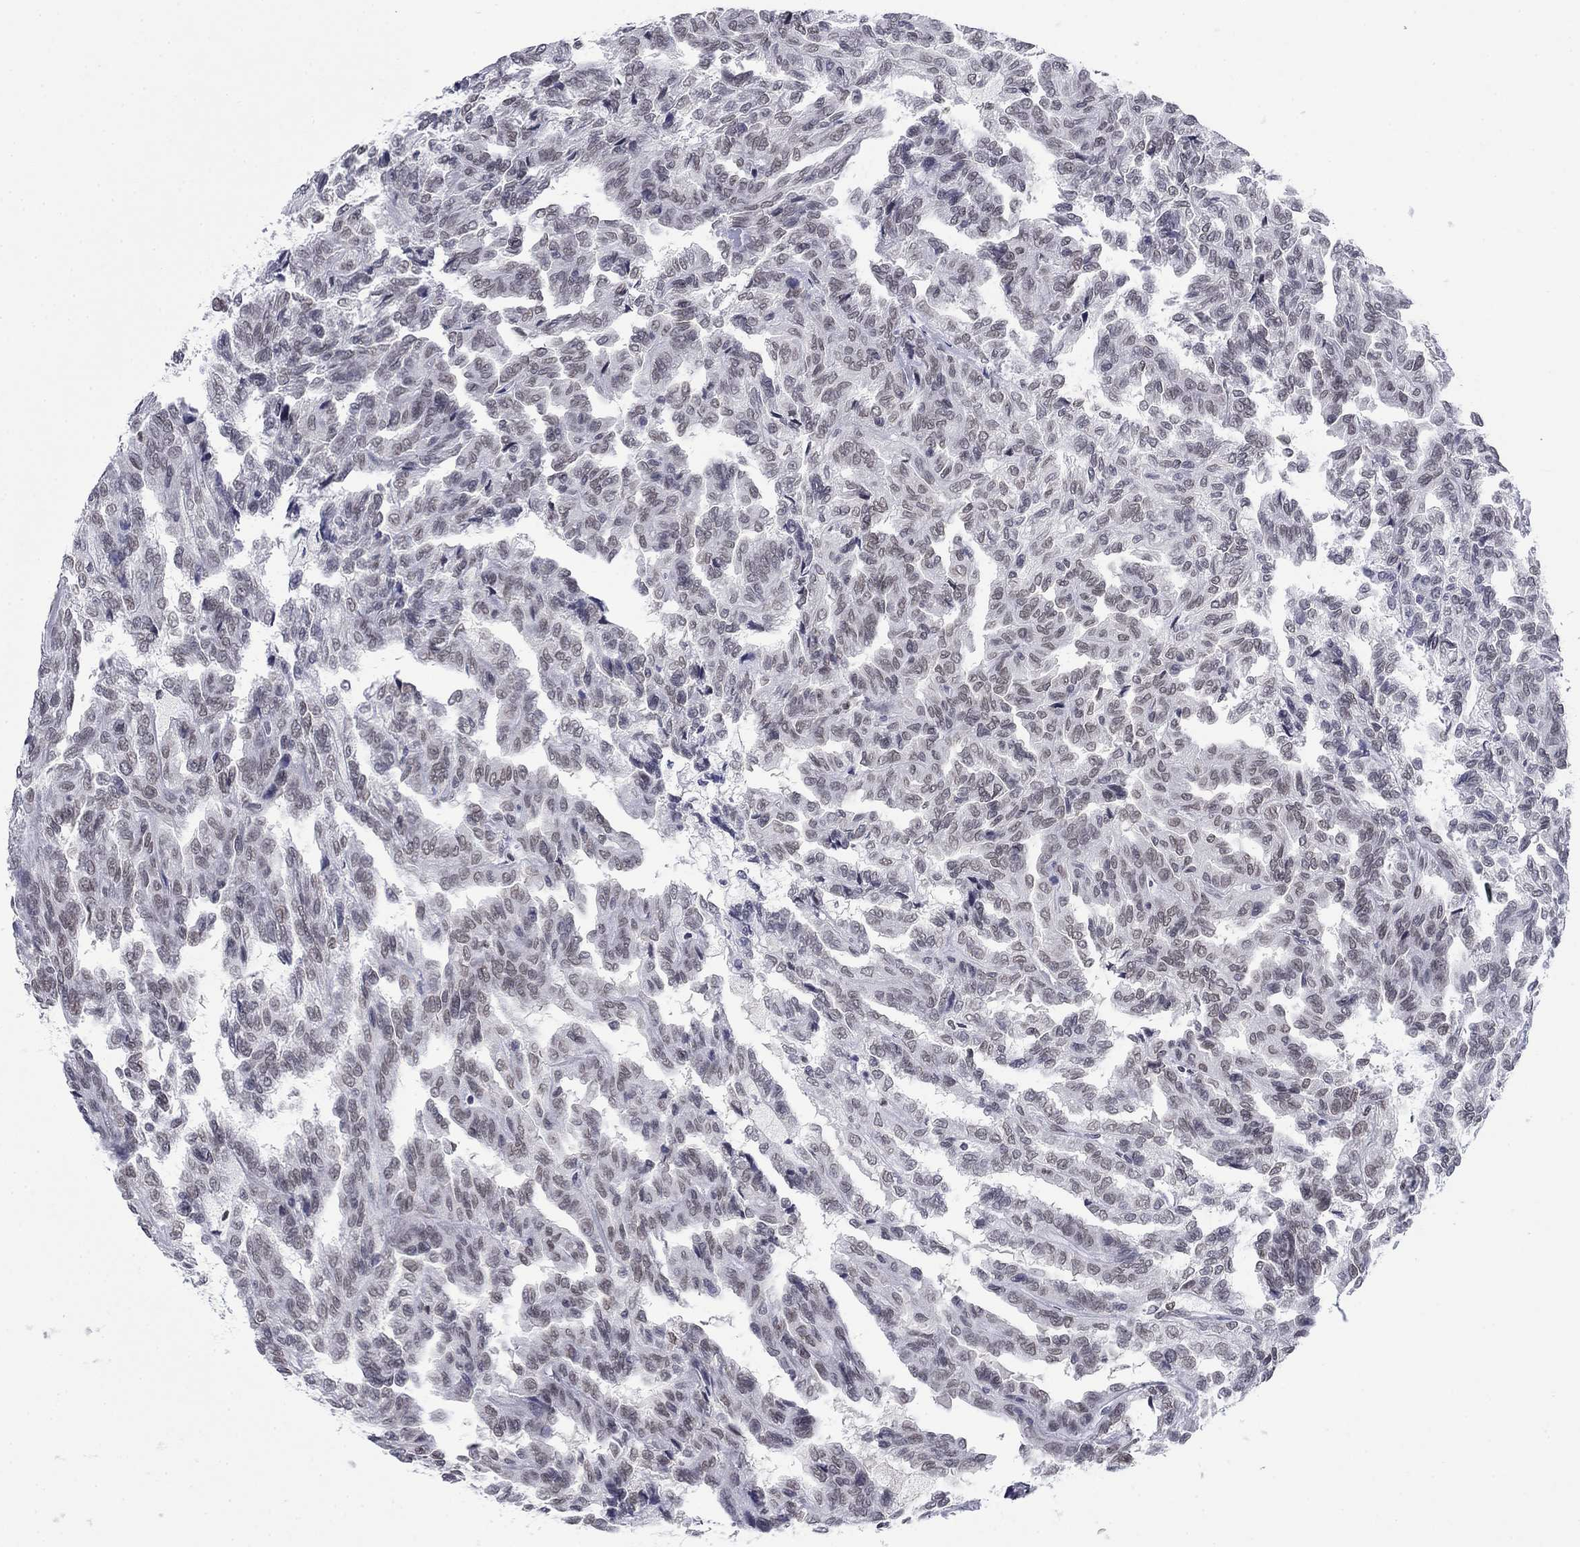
{"staining": {"intensity": "weak", "quantity": "25%-75%", "location": "nuclear"}, "tissue": "renal cancer", "cell_type": "Tumor cells", "image_type": "cancer", "snomed": [{"axis": "morphology", "description": "Adenocarcinoma, NOS"}, {"axis": "topography", "description": "Kidney"}], "caption": "IHC of human adenocarcinoma (renal) displays low levels of weak nuclear expression in approximately 25%-75% of tumor cells.", "gene": "TOR1AIP1", "patient": {"sex": "male", "age": 79}}